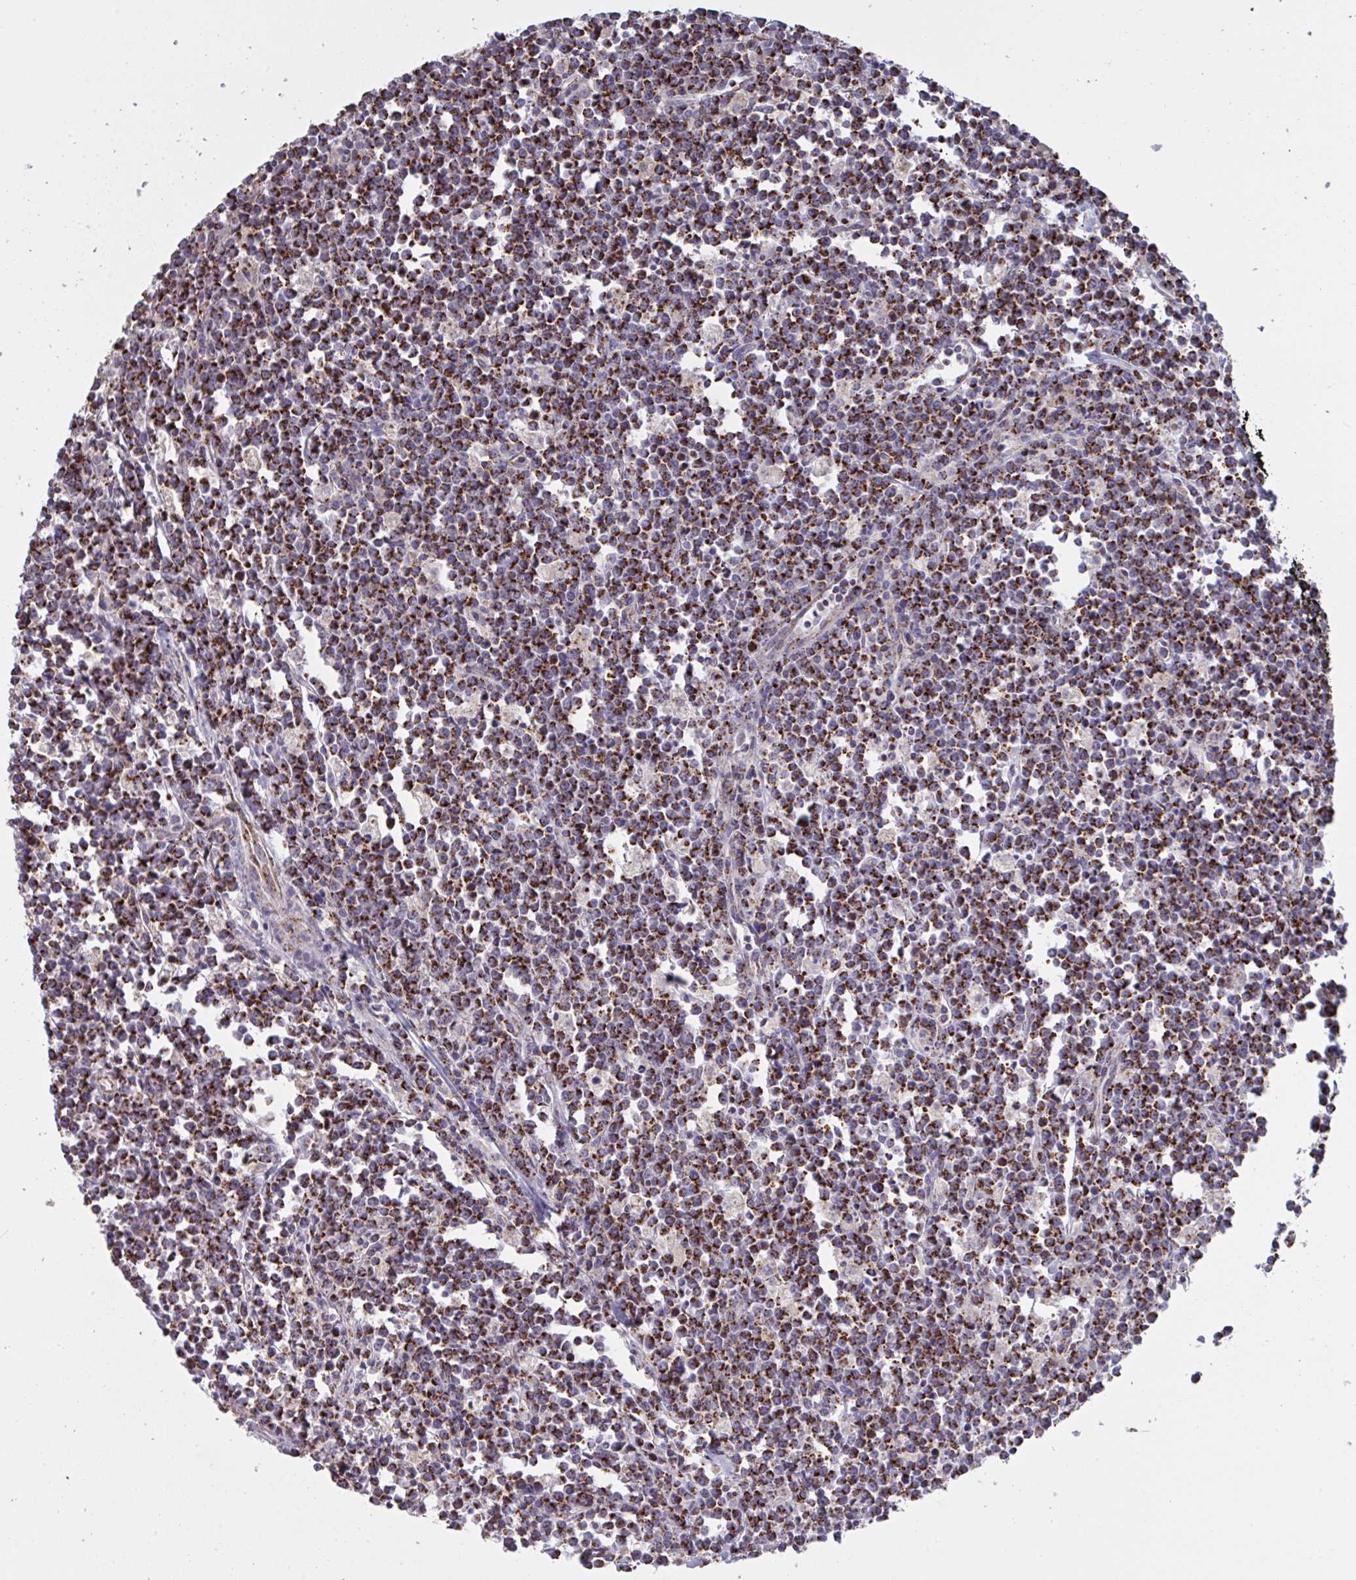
{"staining": {"intensity": "strong", "quantity": ">75%", "location": "cytoplasmic/membranous"}, "tissue": "lymphoma", "cell_type": "Tumor cells", "image_type": "cancer", "snomed": [{"axis": "morphology", "description": "Malignant lymphoma, non-Hodgkin's type, High grade"}, {"axis": "topography", "description": "Small intestine"}], "caption": "Tumor cells show high levels of strong cytoplasmic/membranous positivity in about >75% of cells in human high-grade malignant lymphoma, non-Hodgkin's type. The protein is stained brown, and the nuclei are stained in blue (DAB (3,3'-diaminobenzidine) IHC with brightfield microscopy, high magnification).", "gene": "MICOS10", "patient": {"sex": "female", "age": 56}}